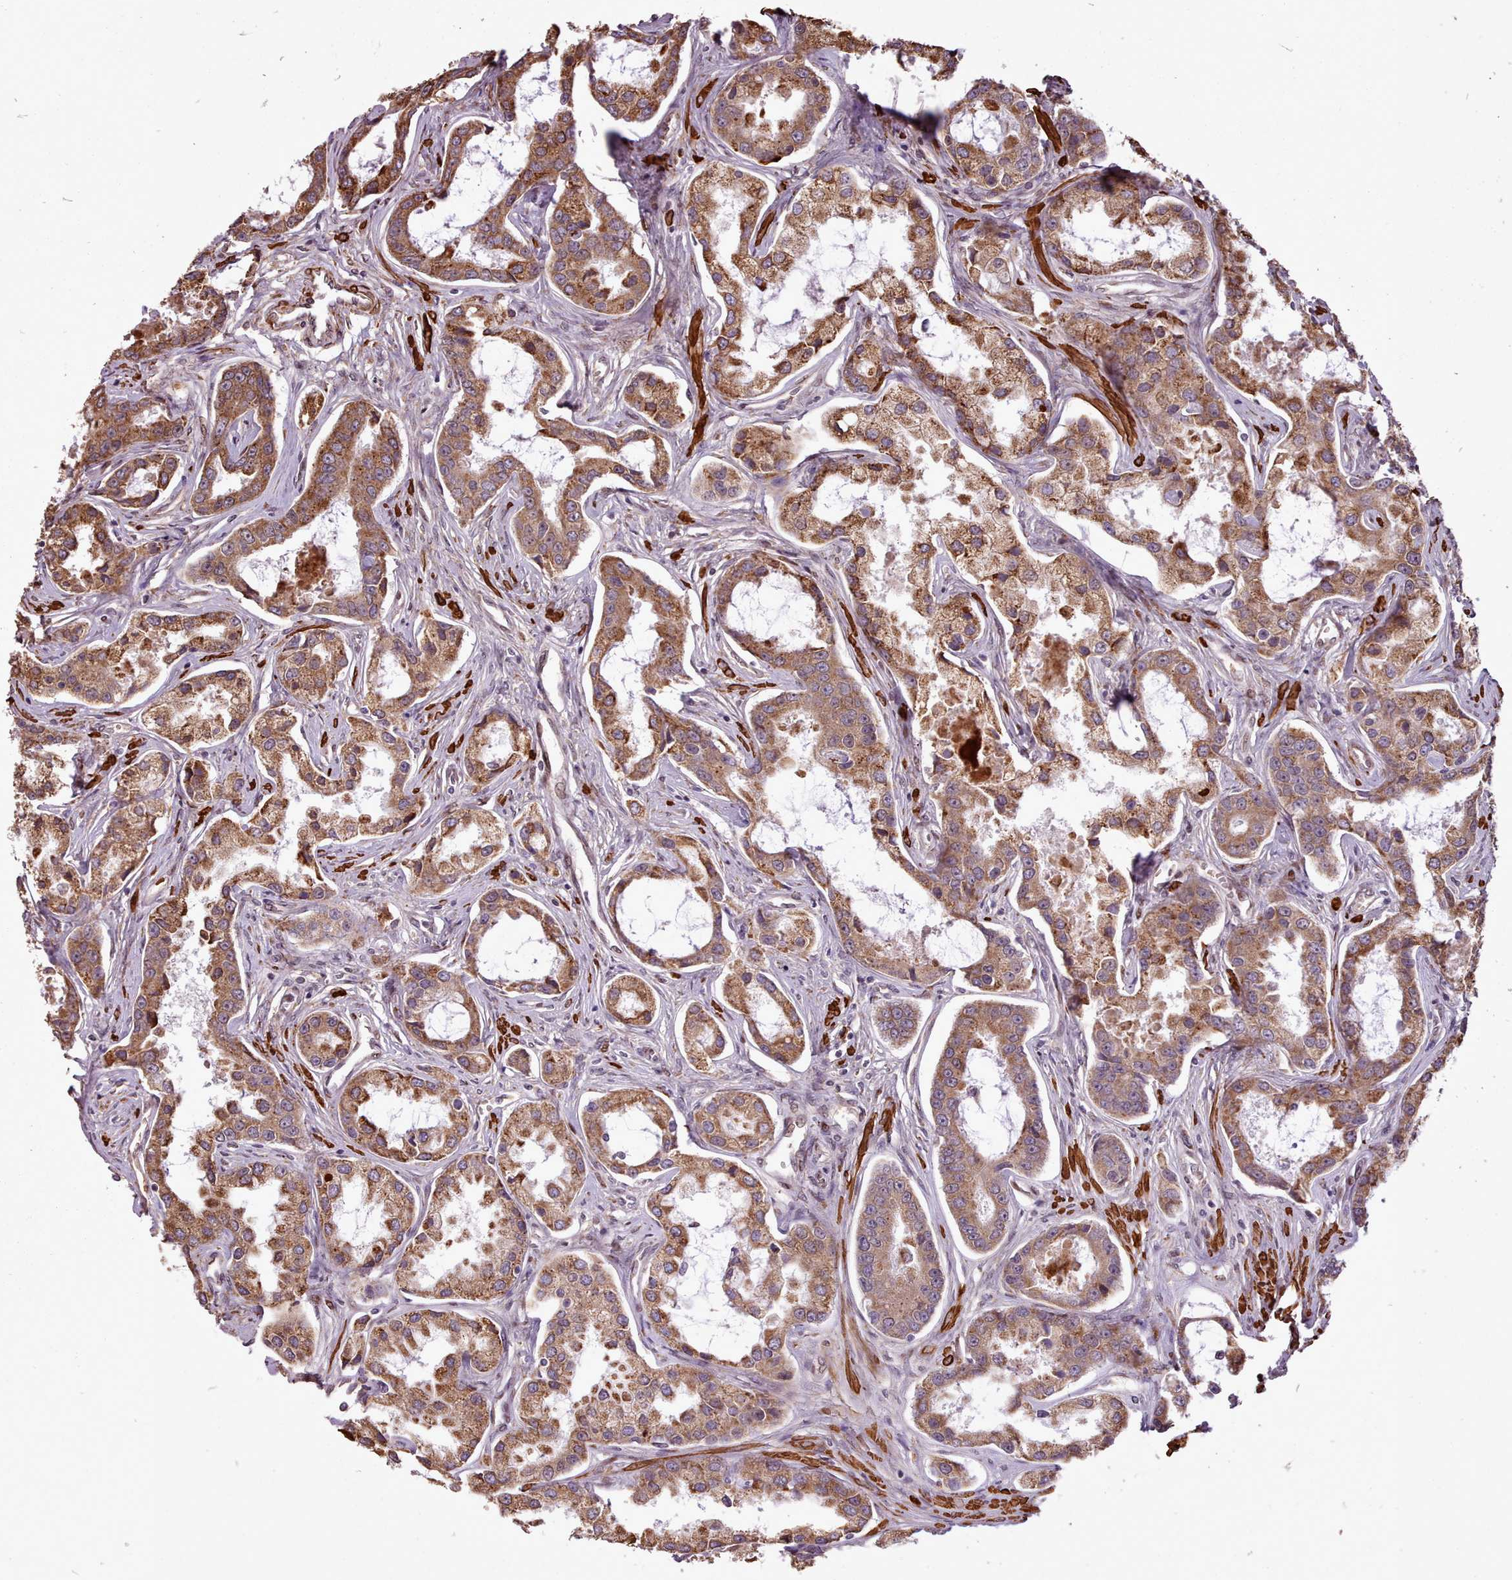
{"staining": {"intensity": "moderate", "quantity": ">75%", "location": "cytoplasmic/membranous"}, "tissue": "prostate cancer", "cell_type": "Tumor cells", "image_type": "cancer", "snomed": [{"axis": "morphology", "description": "Adenocarcinoma, Low grade"}, {"axis": "topography", "description": "Prostate"}], "caption": "Adenocarcinoma (low-grade) (prostate) tissue exhibits moderate cytoplasmic/membranous expression in approximately >75% of tumor cells", "gene": "CABP1", "patient": {"sex": "male", "age": 68}}